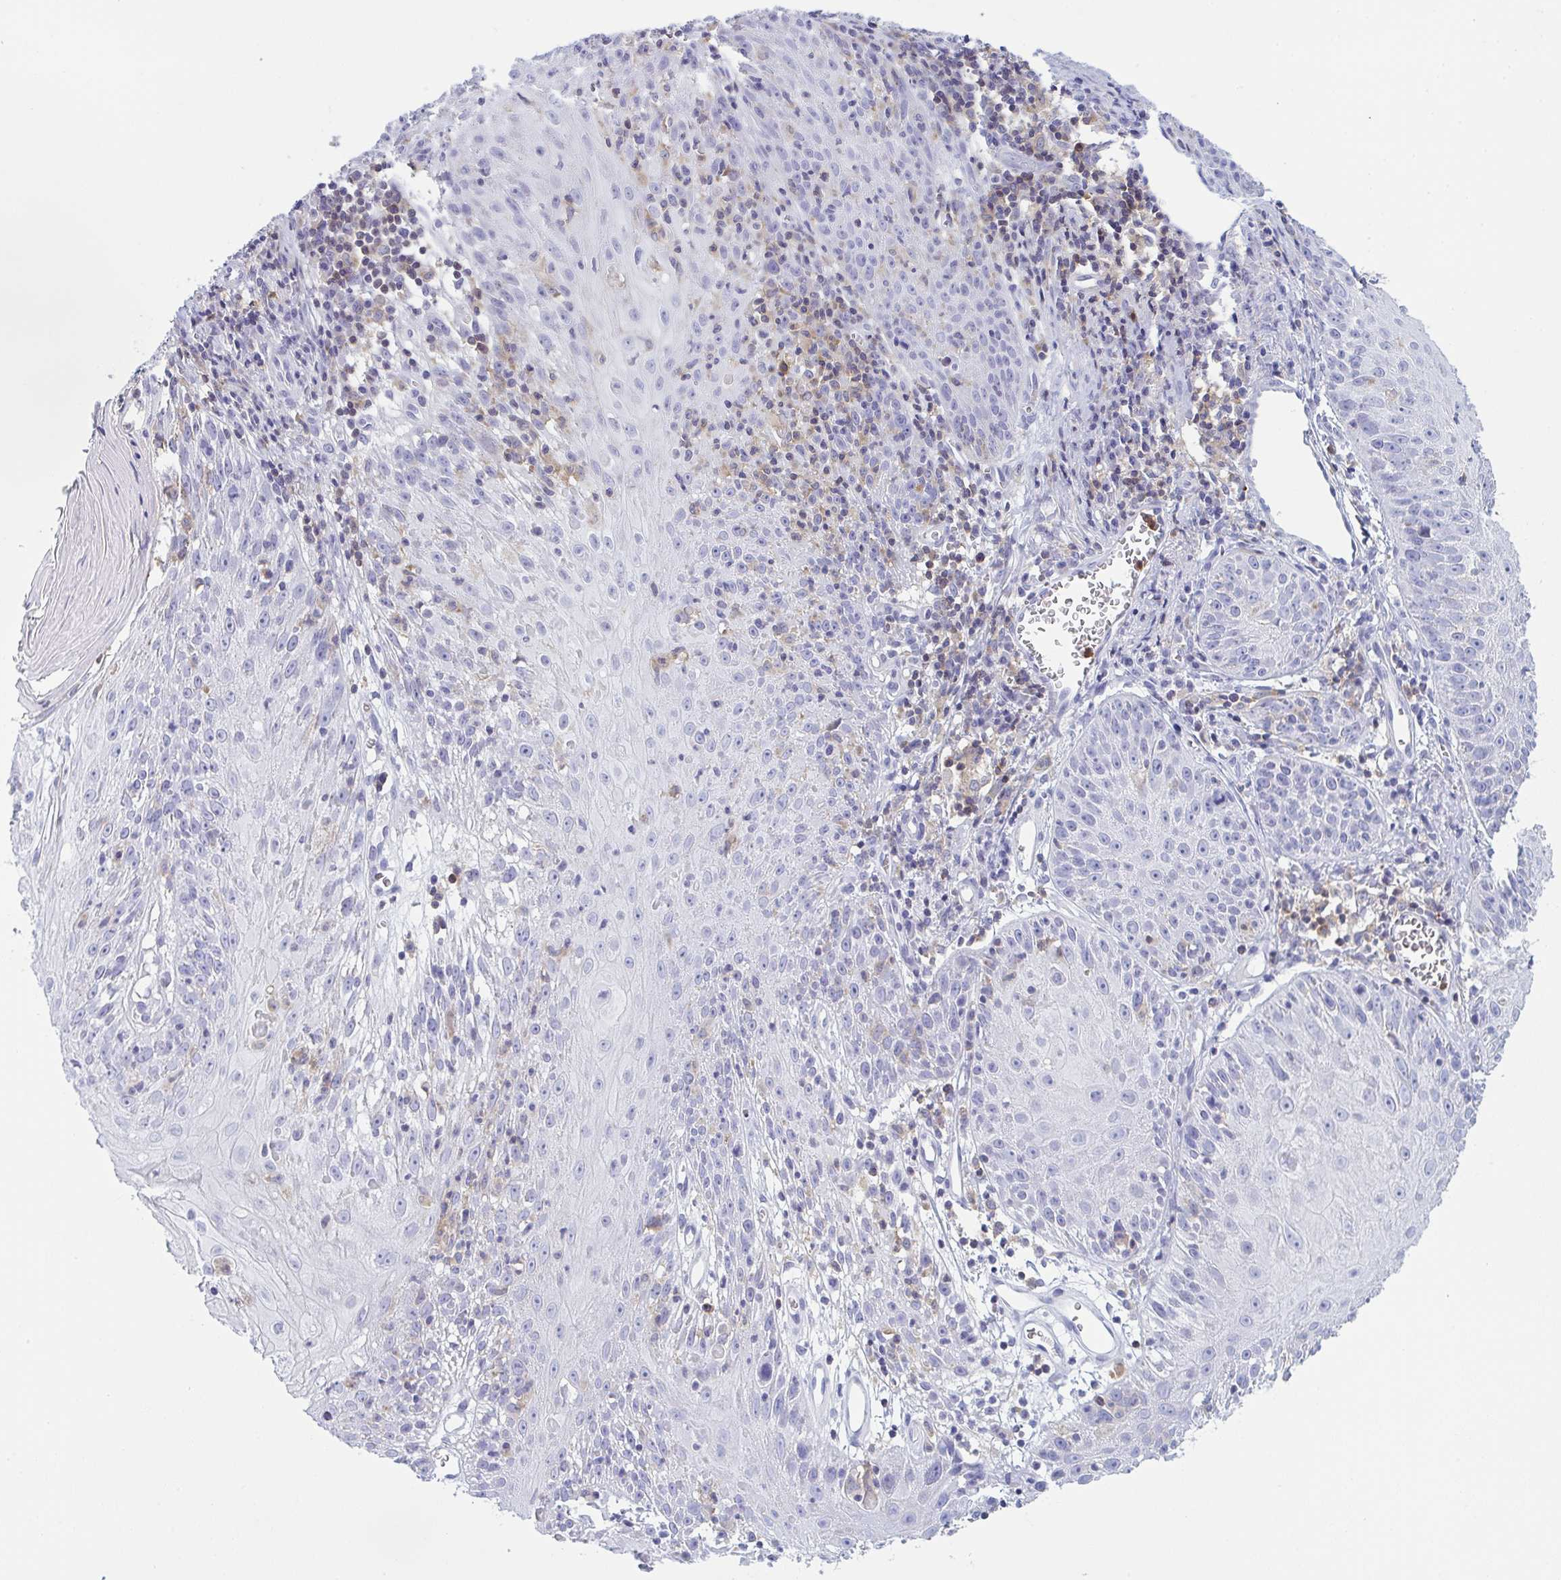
{"staining": {"intensity": "negative", "quantity": "none", "location": "none"}, "tissue": "skin cancer", "cell_type": "Tumor cells", "image_type": "cancer", "snomed": [{"axis": "morphology", "description": "Squamous cell carcinoma, NOS"}, {"axis": "topography", "description": "Skin"}, {"axis": "topography", "description": "Vulva"}], "caption": "IHC image of neoplastic tissue: squamous cell carcinoma (skin) stained with DAB (3,3'-diaminobenzidine) reveals no significant protein positivity in tumor cells.", "gene": "MYO1F", "patient": {"sex": "female", "age": 76}}